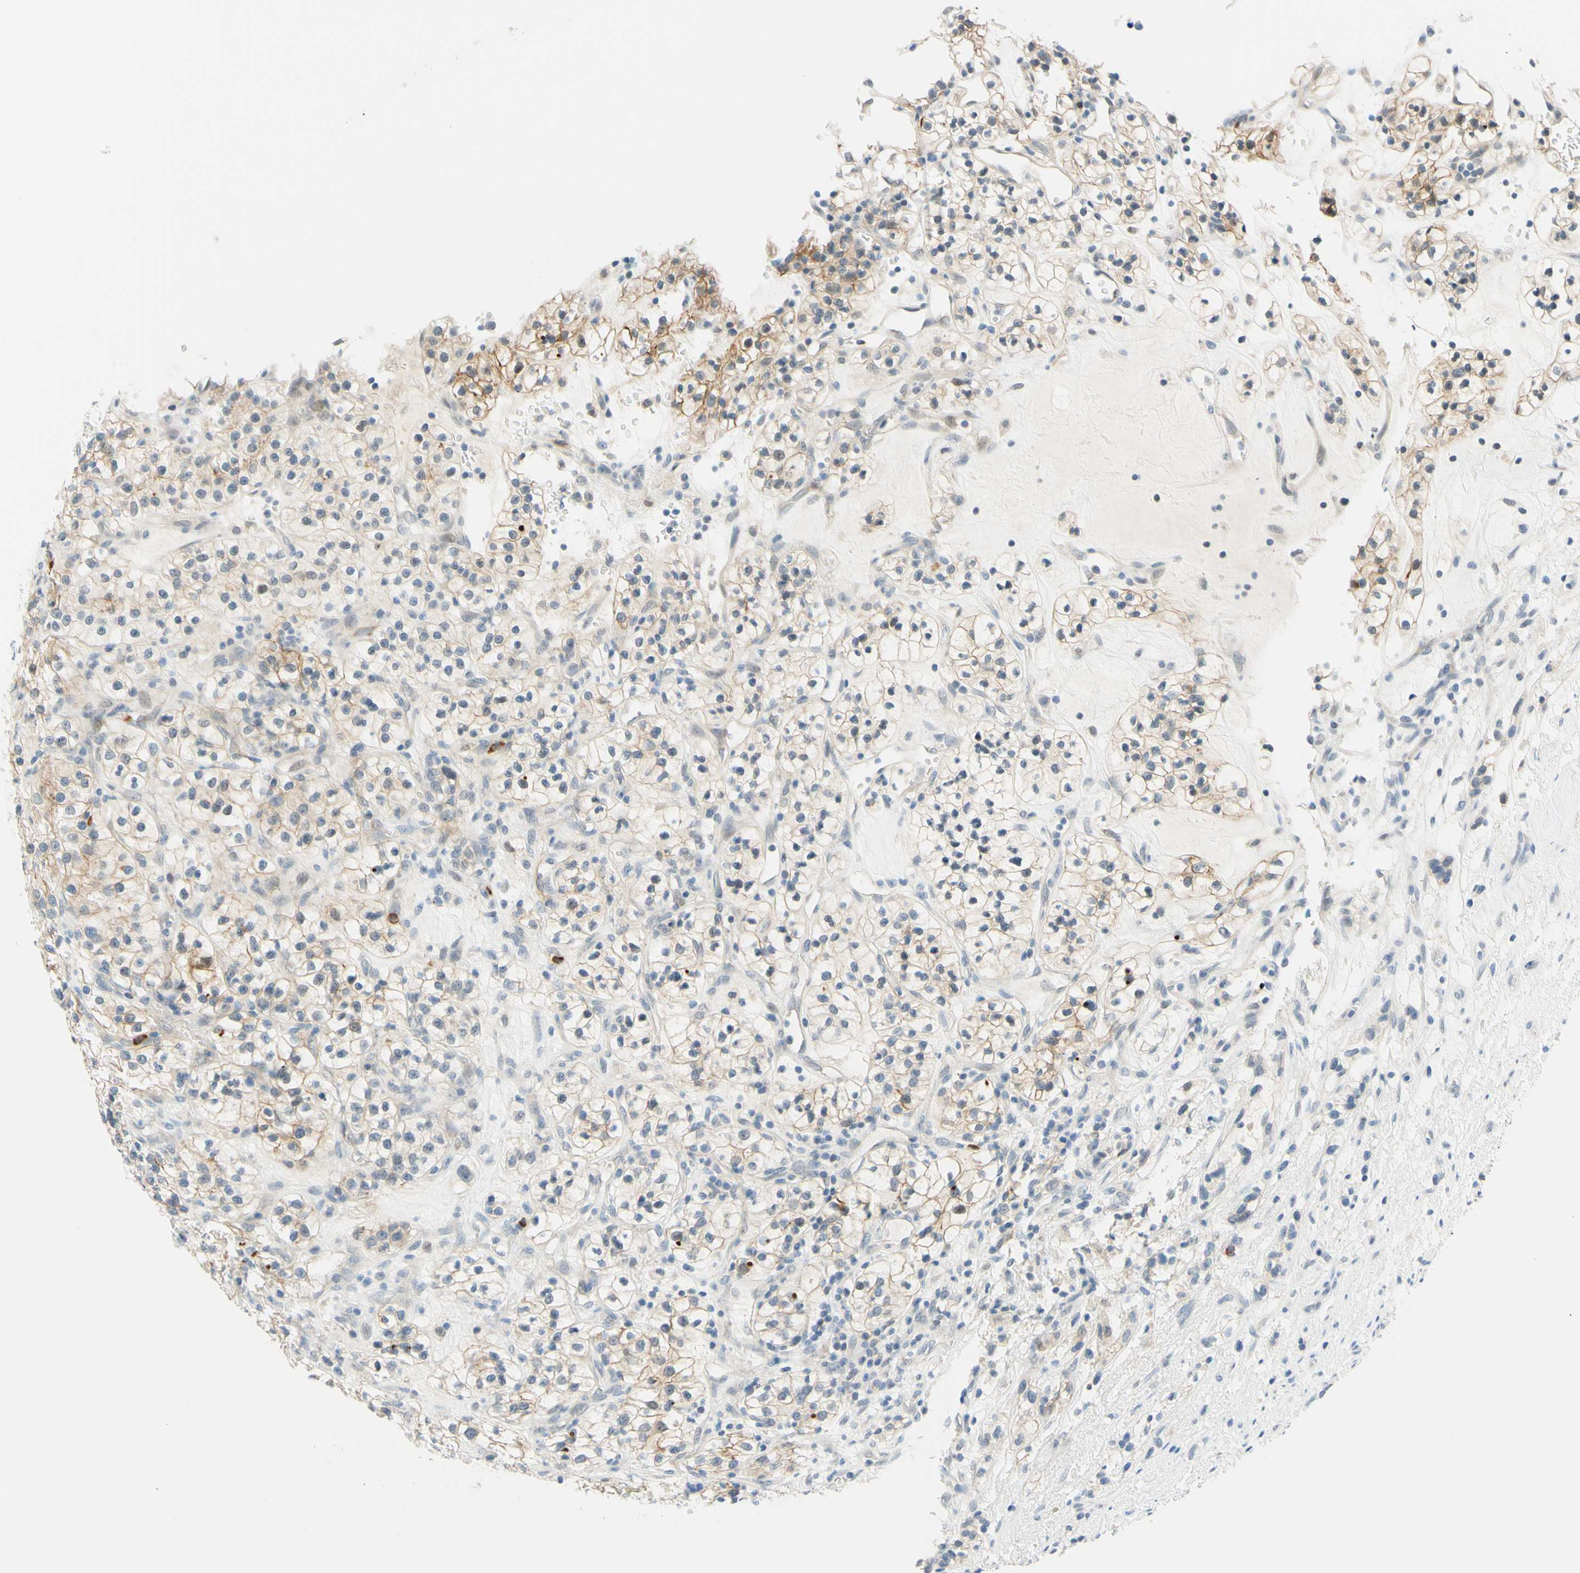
{"staining": {"intensity": "weak", "quantity": "25%-75%", "location": "cytoplasmic/membranous"}, "tissue": "renal cancer", "cell_type": "Tumor cells", "image_type": "cancer", "snomed": [{"axis": "morphology", "description": "Adenocarcinoma, NOS"}, {"axis": "topography", "description": "Kidney"}], "caption": "Renal cancer (adenocarcinoma) was stained to show a protein in brown. There is low levels of weak cytoplasmic/membranous positivity in approximately 25%-75% of tumor cells.", "gene": "TREM2", "patient": {"sex": "female", "age": 57}}